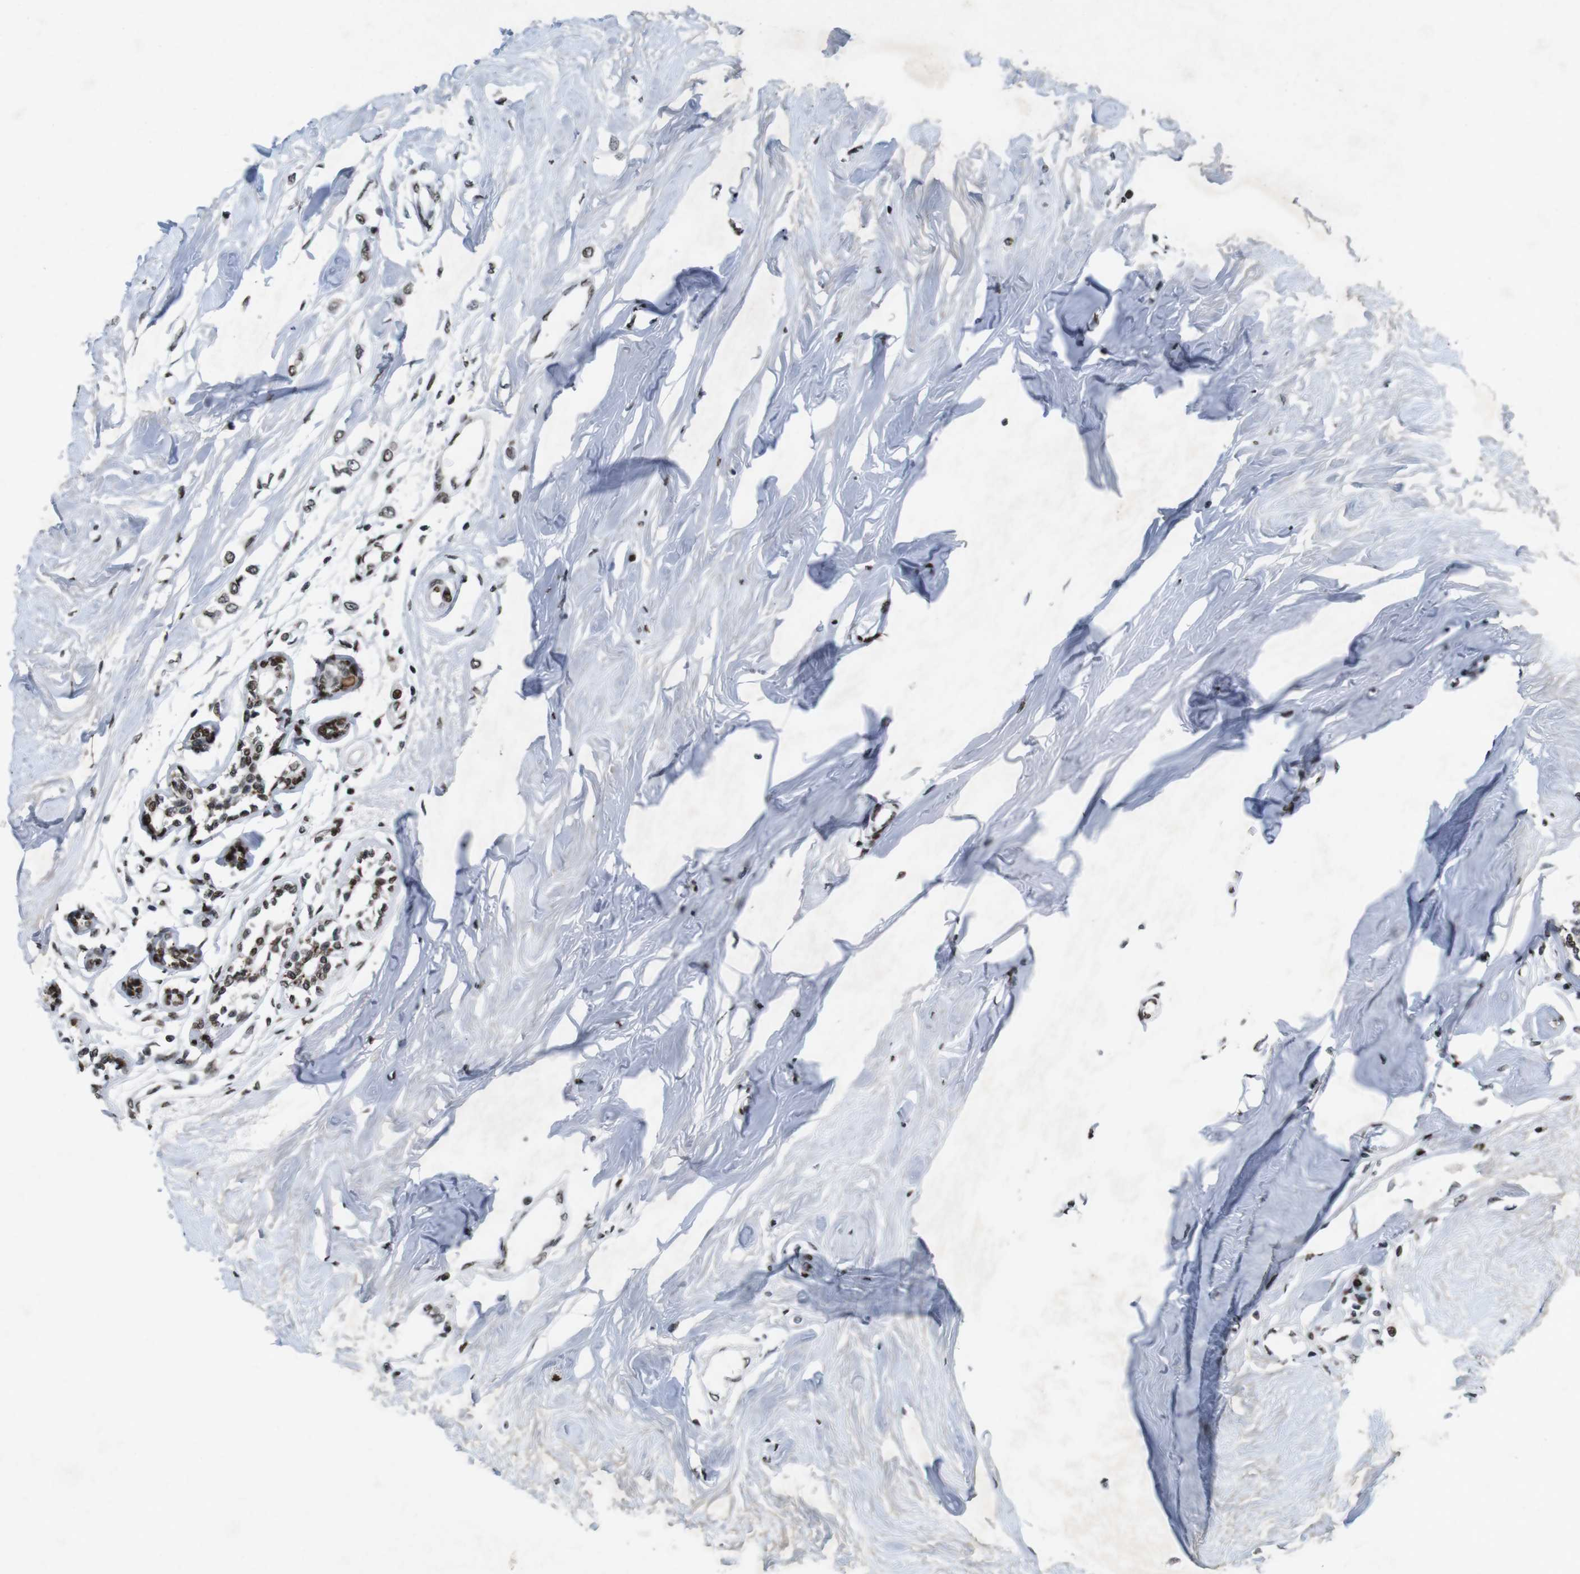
{"staining": {"intensity": "moderate", "quantity": ">75%", "location": "nuclear"}, "tissue": "breast cancer", "cell_type": "Tumor cells", "image_type": "cancer", "snomed": [{"axis": "morphology", "description": "Lobular carcinoma"}, {"axis": "topography", "description": "Breast"}], "caption": "A brown stain highlights moderate nuclear positivity of a protein in human breast cancer tumor cells.", "gene": "MAGEH1", "patient": {"sex": "female", "age": 51}}